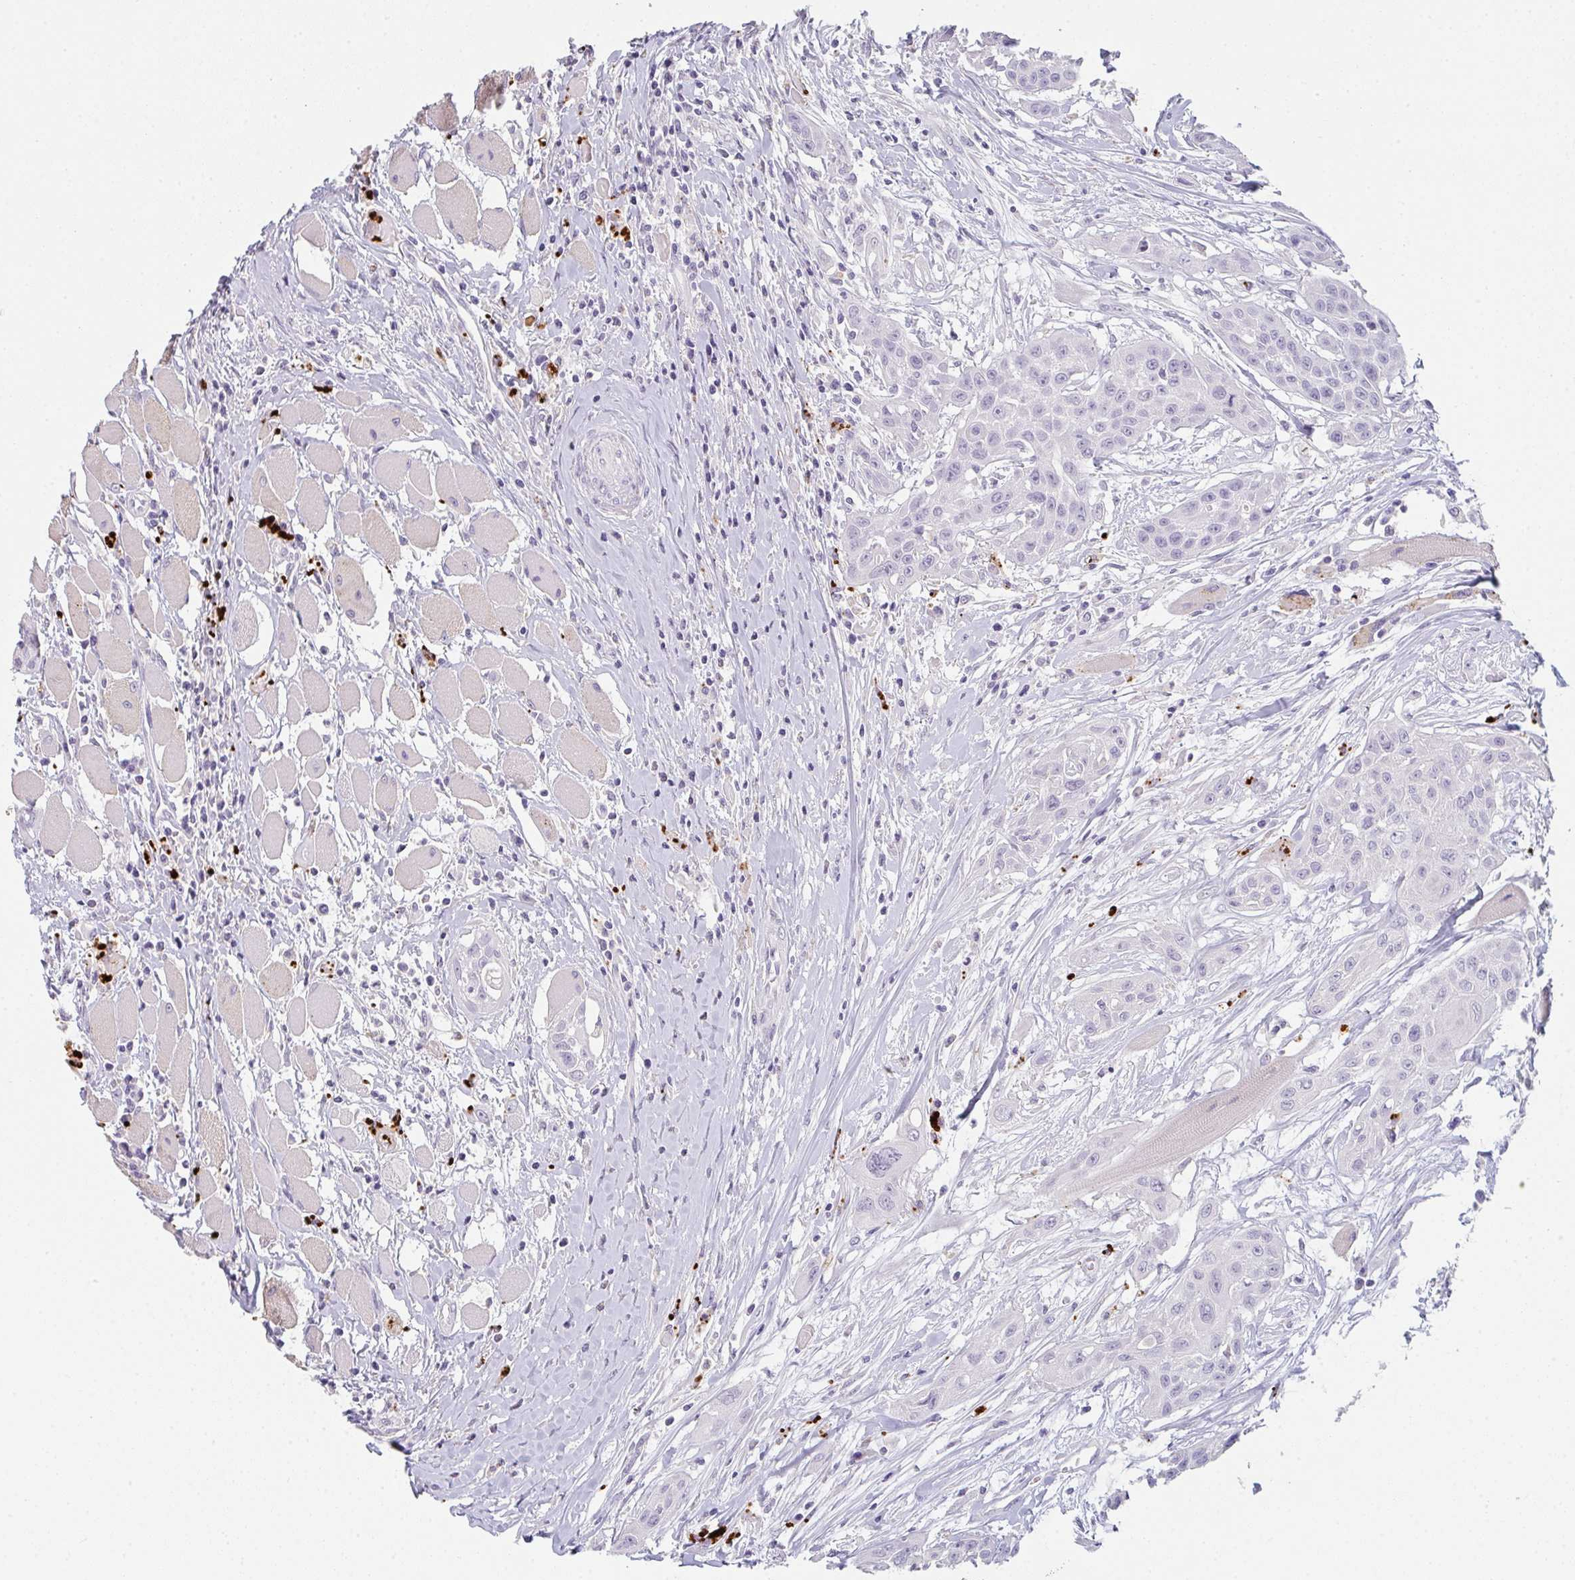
{"staining": {"intensity": "negative", "quantity": "none", "location": "none"}, "tissue": "head and neck cancer", "cell_type": "Tumor cells", "image_type": "cancer", "snomed": [{"axis": "morphology", "description": "Squamous cell carcinoma, NOS"}, {"axis": "topography", "description": "Head-Neck"}], "caption": "There is no significant positivity in tumor cells of head and neck squamous cell carcinoma. The staining is performed using DAB brown chromogen with nuclei counter-stained in using hematoxylin.", "gene": "C1QTNF8", "patient": {"sex": "female", "age": 73}}